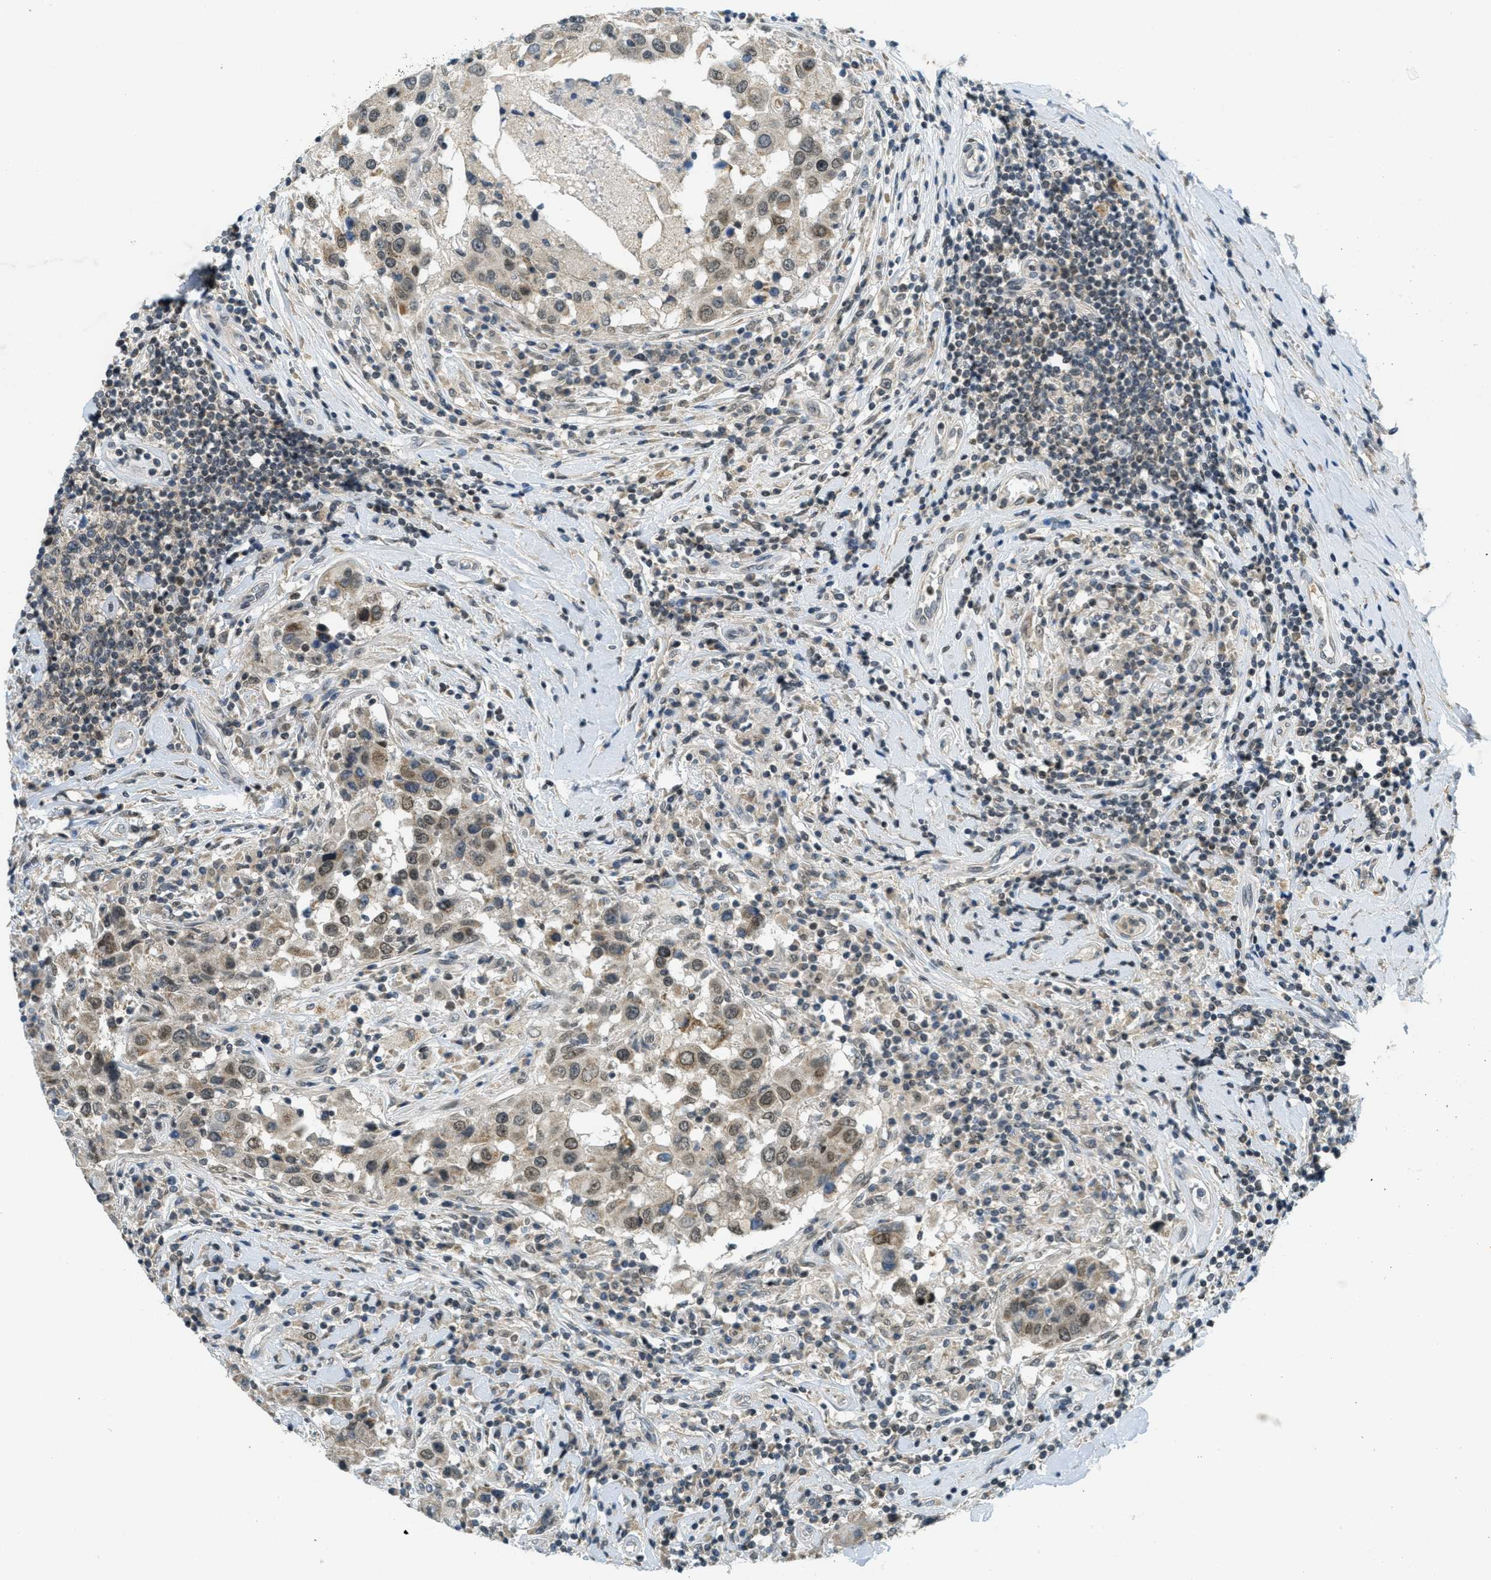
{"staining": {"intensity": "weak", "quantity": ">75%", "location": "cytoplasmic/membranous,nuclear"}, "tissue": "breast cancer", "cell_type": "Tumor cells", "image_type": "cancer", "snomed": [{"axis": "morphology", "description": "Duct carcinoma"}, {"axis": "topography", "description": "Breast"}], "caption": "Immunohistochemical staining of human breast cancer demonstrates low levels of weak cytoplasmic/membranous and nuclear protein staining in about >75% of tumor cells.", "gene": "TCF20", "patient": {"sex": "female", "age": 27}}